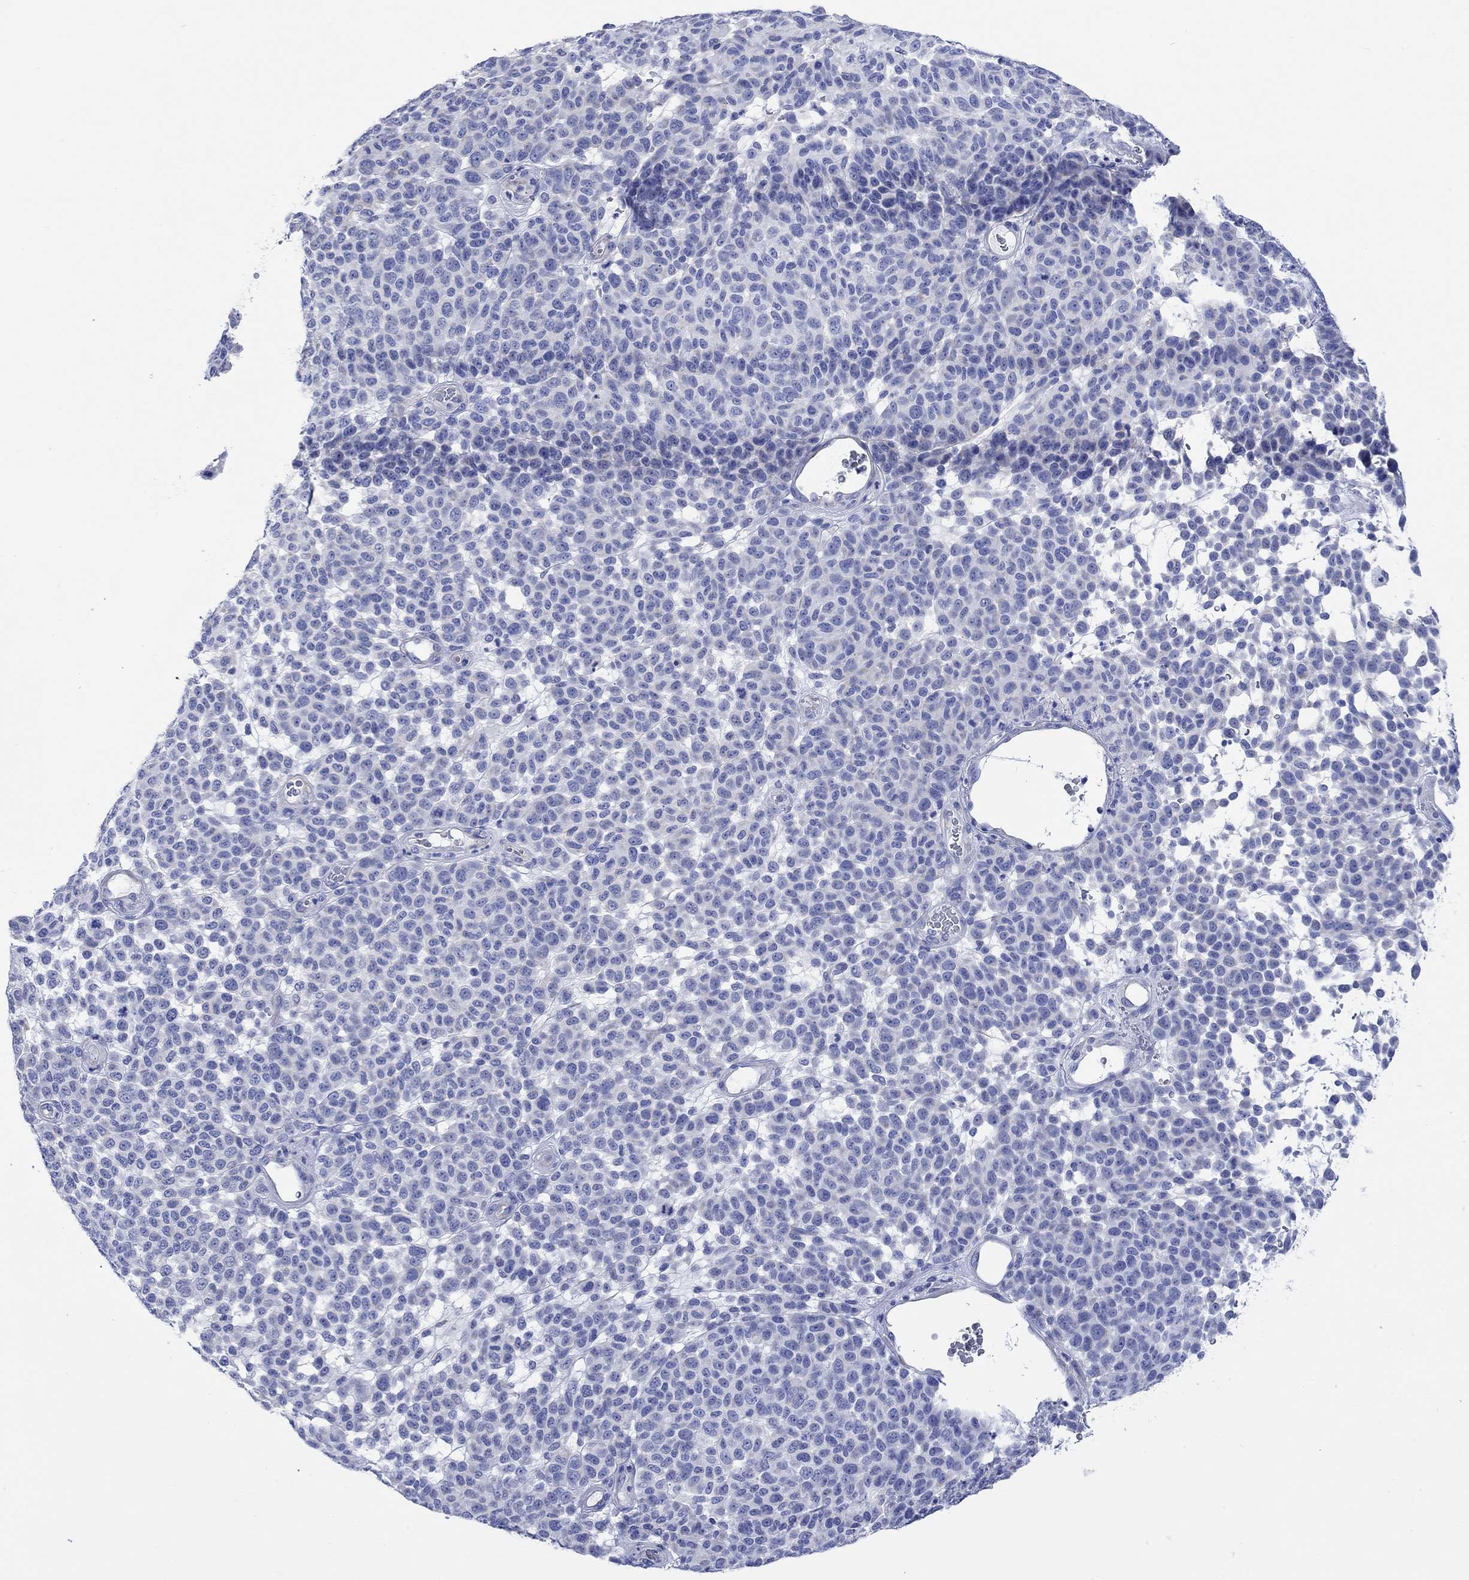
{"staining": {"intensity": "negative", "quantity": "none", "location": "none"}, "tissue": "melanoma", "cell_type": "Tumor cells", "image_type": "cancer", "snomed": [{"axis": "morphology", "description": "Malignant melanoma, NOS"}, {"axis": "topography", "description": "Skin"}], "caption": "An image of human melanoma is negative for staining in tumor cells. (DAB IHC with hematoxylin counter stain).", "gene": "CPLX2", "patient": {"sex": "male", "age": 59}}